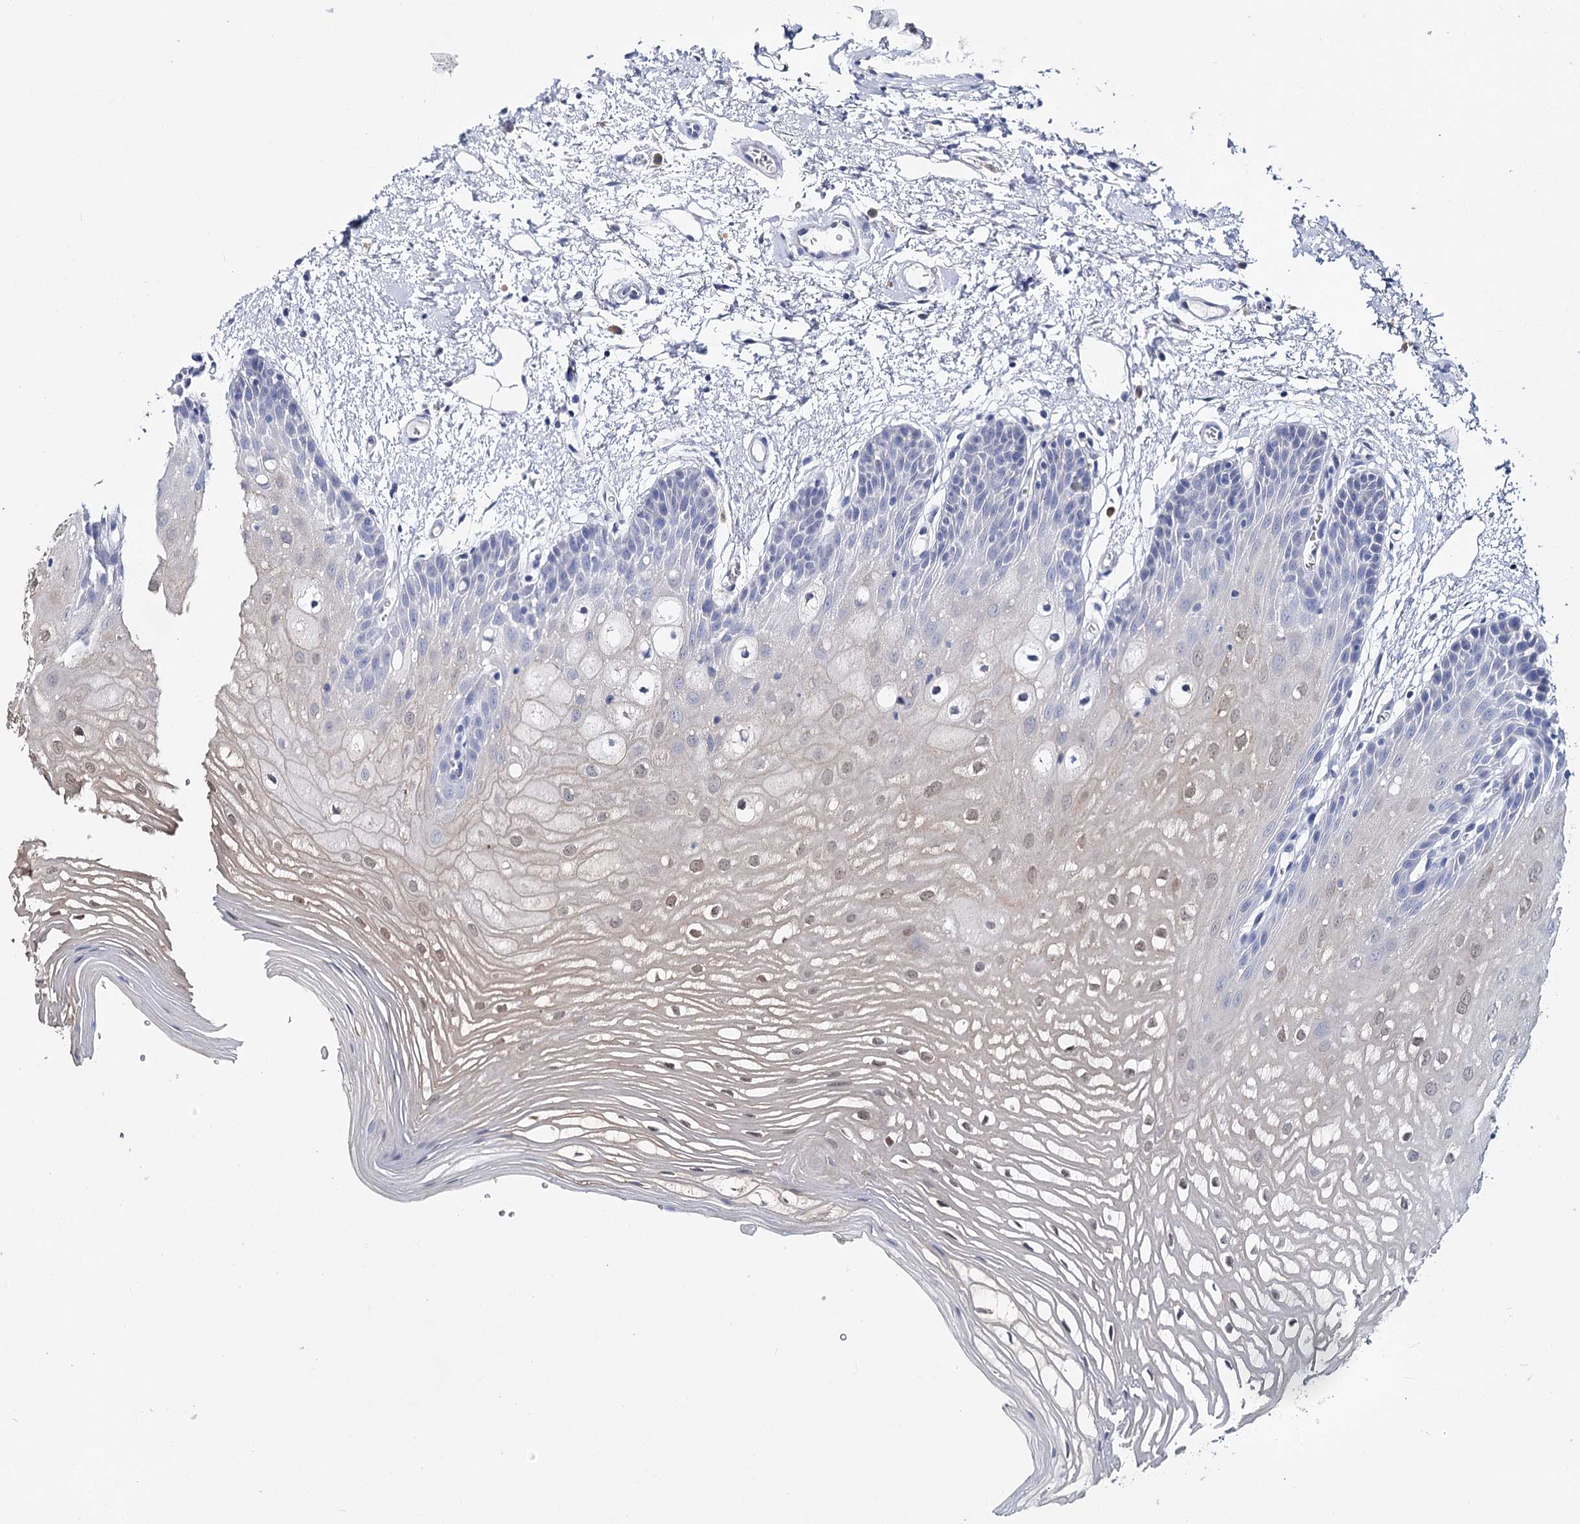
{"staining": {"intensity": "weak", "quantity": "<25%", "location": "nuclear"}, "tissue": "oral mucosa", "cell_type": "Squamous epithelial cells", "image_type": "normal", "snomed": [{"axis": "morphology", "description": "Normal tissue, NOS"}, {"axis": "topography", "description": "Oral tissue"}, {"axis": "topography", "description": "Tounge, NOS"}], "caption": "A photomicrograph of oral mucosa stained for a protein exhibits no brown staining in squamous epithelial cells. Nuclei are stained in blue.", "gene": "ANKRD16", "patient": {"sex": "female", "age": 73}}